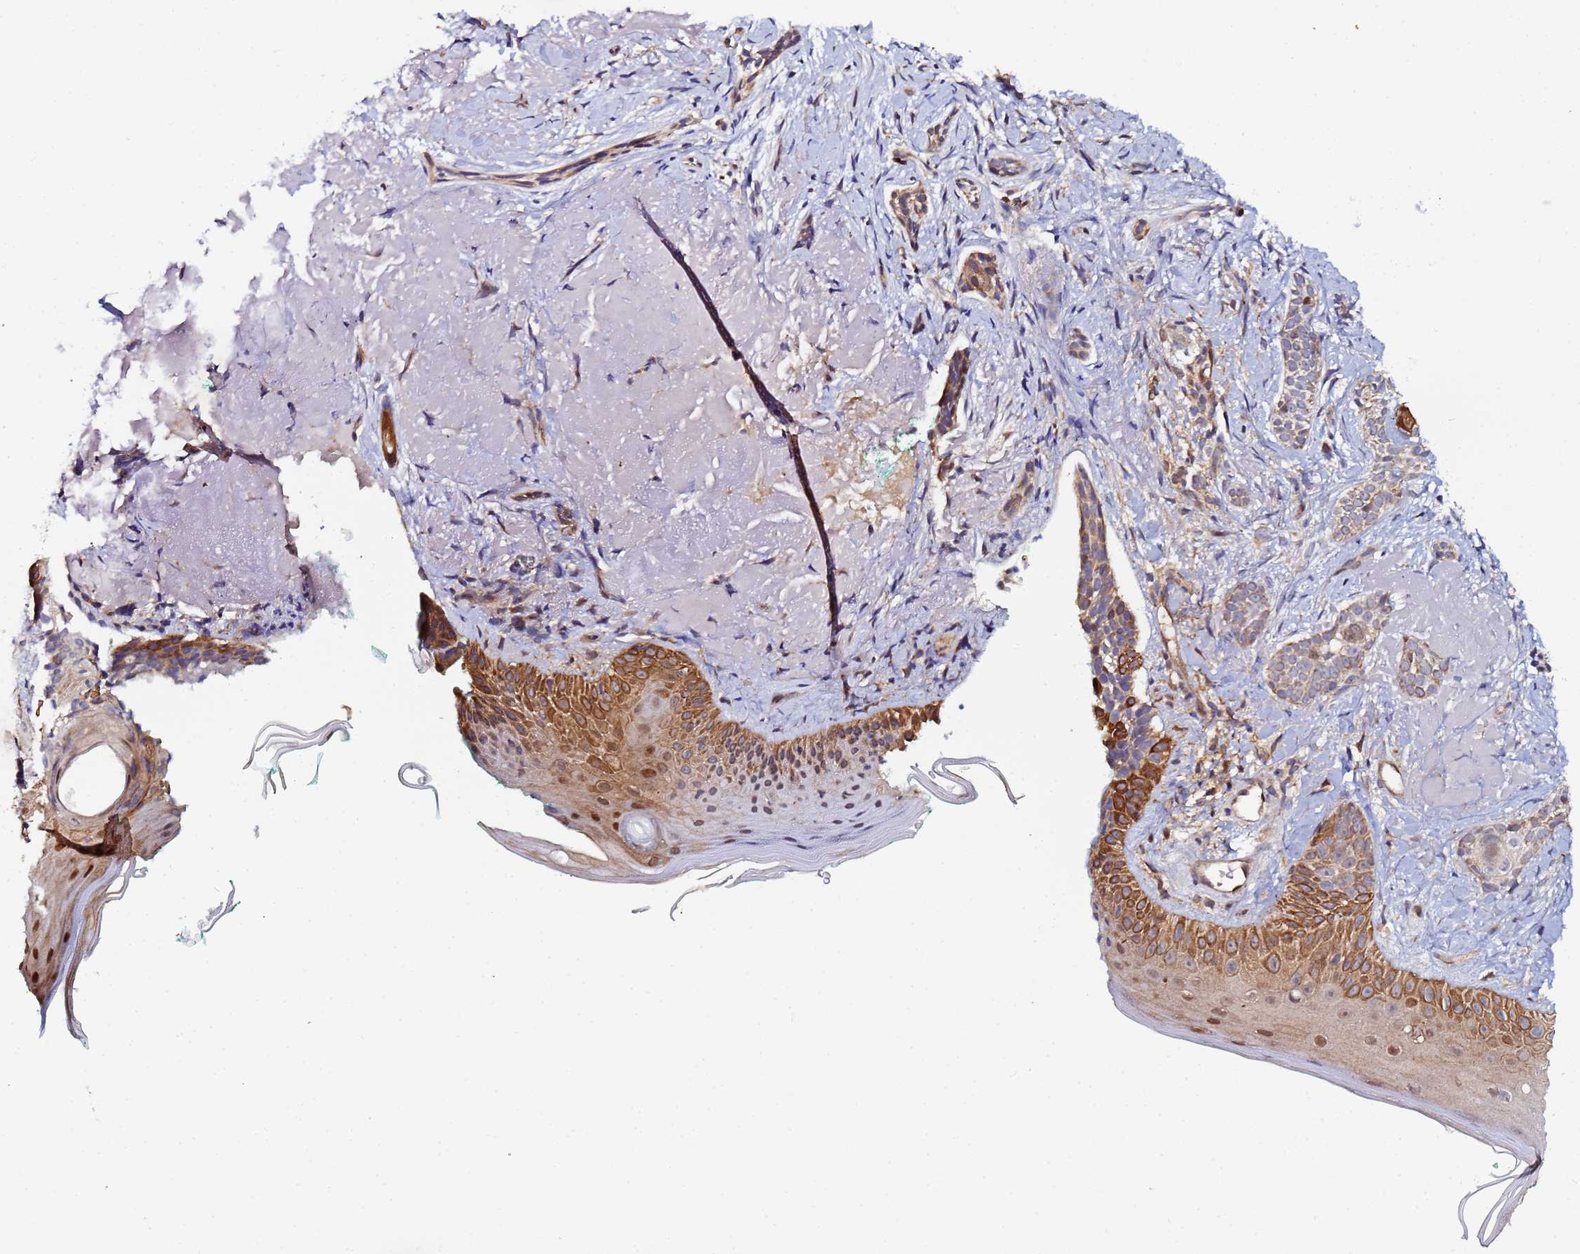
{"staining": {"intensity": "moderate", "quantity": "25%-75%", "location": "cytoplasmic/membranous"}, "tissue": "skin cancer", "cell_type": "Tumor cells", "image_type": "cancer", "snomed": [{"axis": "morphology", "description": "Basal cell carcinoma"}, {"axis": "topography", "description": "Skin"}], "caption": "Brown immunohistochemical staining in skin cancer shows moderate cytoplasmic/membranous positivity in about 25%-75% of tumor cells.", "gene": "CCDC127", "patient": {"sex": "male", "age": 71}}